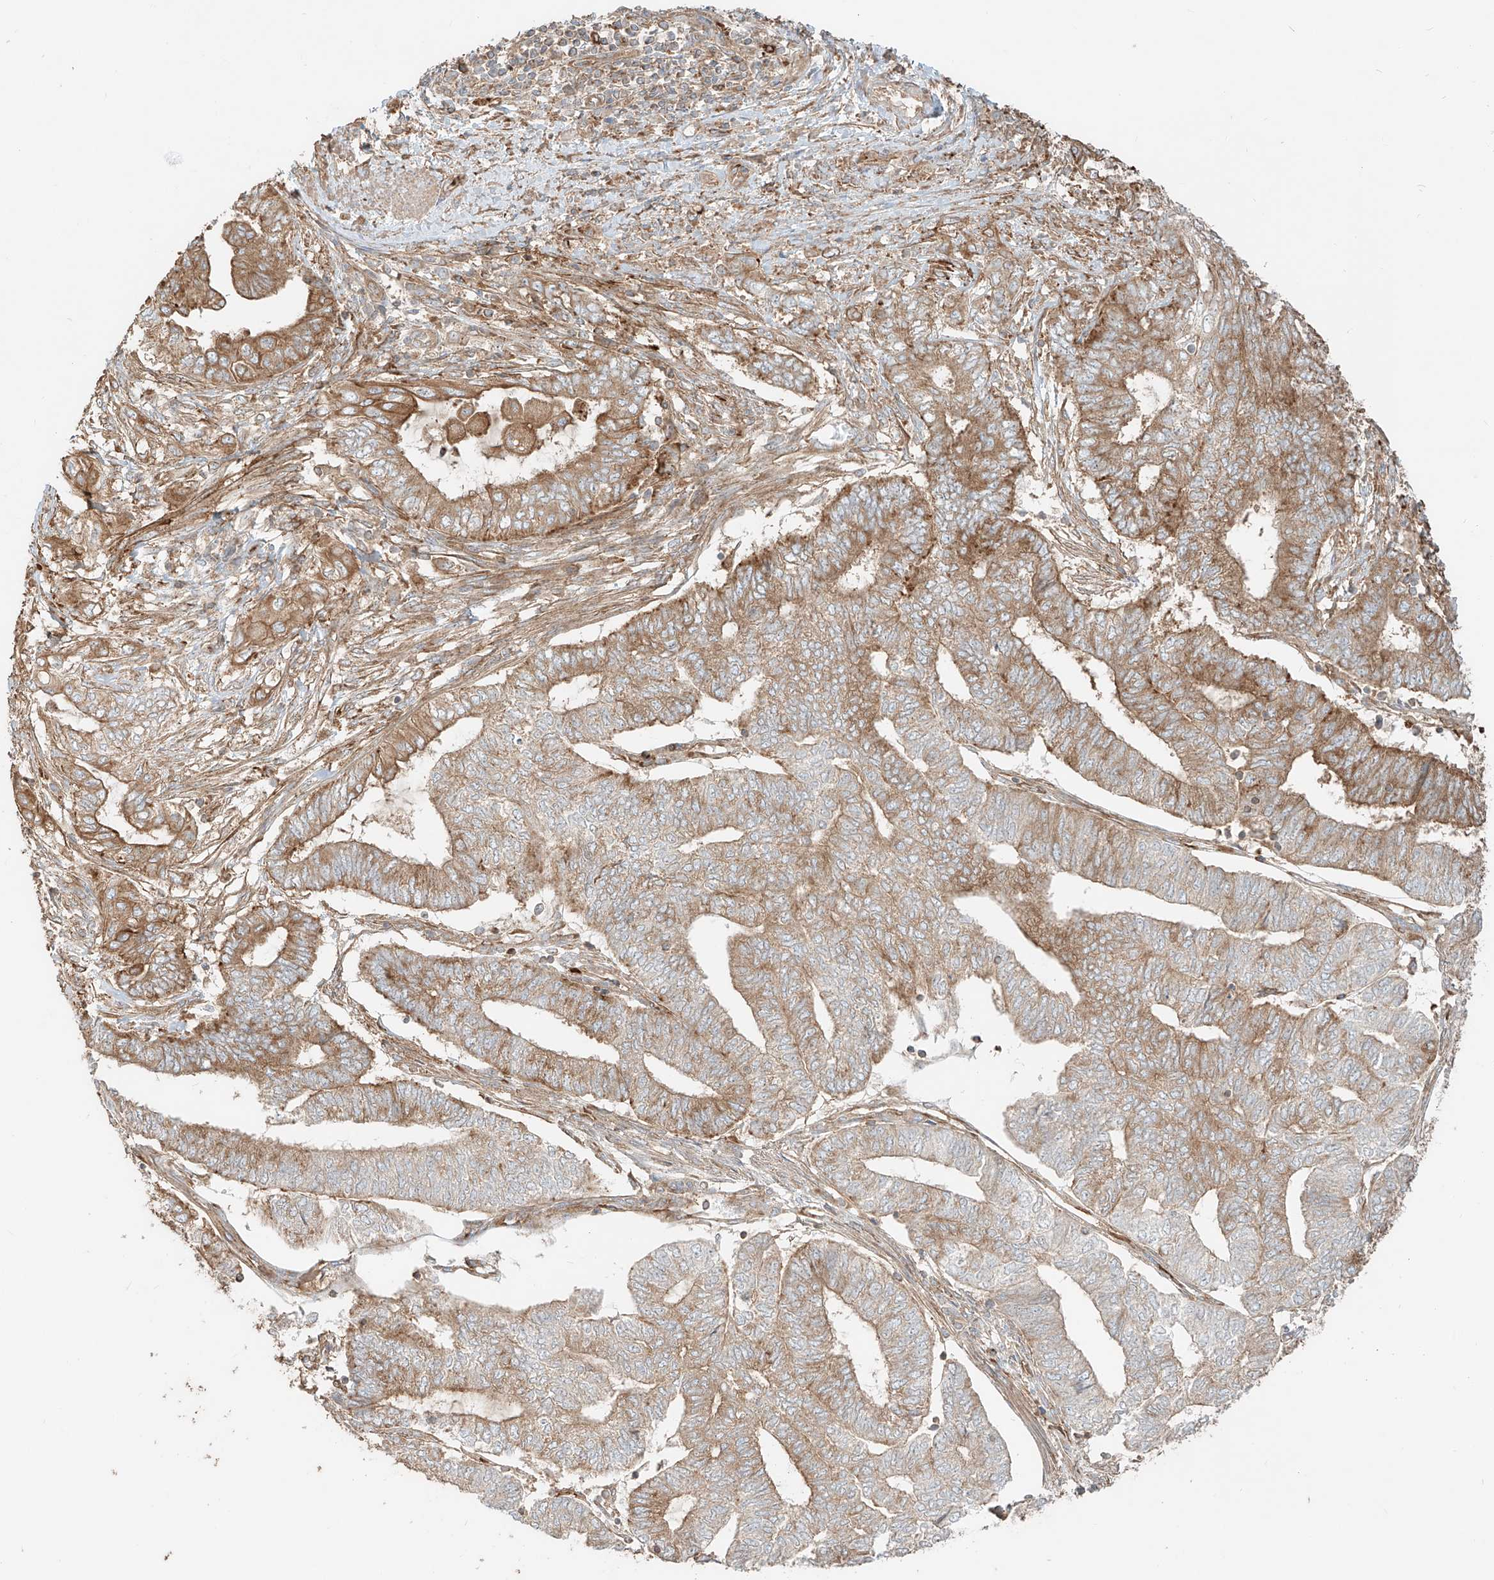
{"staining": {"intensity": "moderate", "quantity": ">75%", "location": "cytoplasmic/membranous"}, "tissue": "endometrial cancer", "cell_type": "Tumor cells", "image_type": "cancer", "snomed": [{"axis": "morphology", "description": "Adenocarcinoma, NOS"}, {"axis": "topography", "description": "Uterus"}, {"axis": "topography", "description": "Endometrium"}], "caption": "Moderate cytoplasmic/membranous protein staining is seen in about >75% of tumor cells in adenocarcinoma (endometrial).", "gene": "CCDC115", "patient": {"sex": "female", "age": 70}}